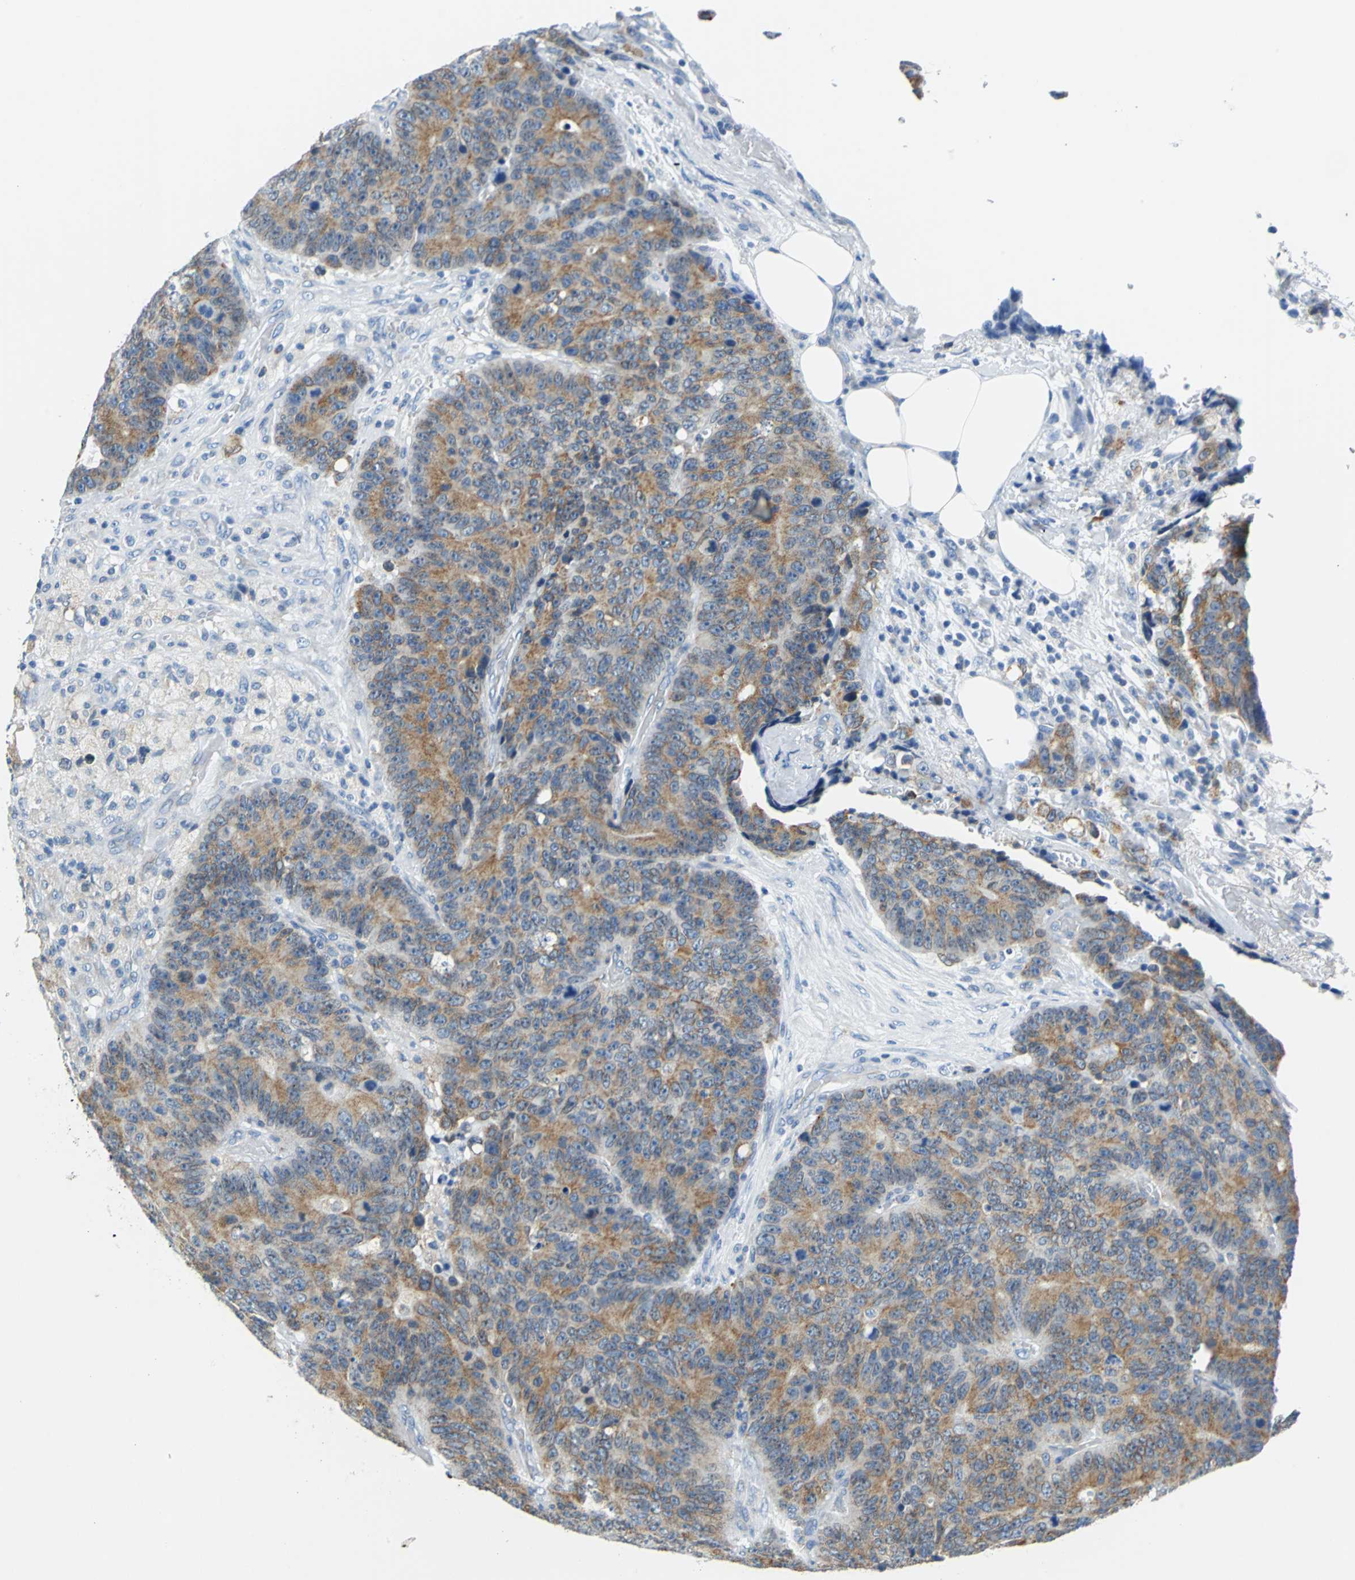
{"staining": {"intensity": "moderate", "quantity": ">75%", "location": "cytoplasmic/membranous"}, "tissue": "colorectal cancer", "cell_type": "Tumor cells", "image_type": "cancer", "snomed": [{"axis": "morphology", "description": "Adenocarcinoma, NOS"}, {"axis": "topography", "description": "Colon"}], "caption": "Immunohistochemical staining of human colorectal cancer (adenocarcinoma) exhibits moderate cytoplasmic/membranous protein positivity in about >75% of tumor cells.", "gene": "TEX264", "patient": {"sex": "female", "age": 86}}